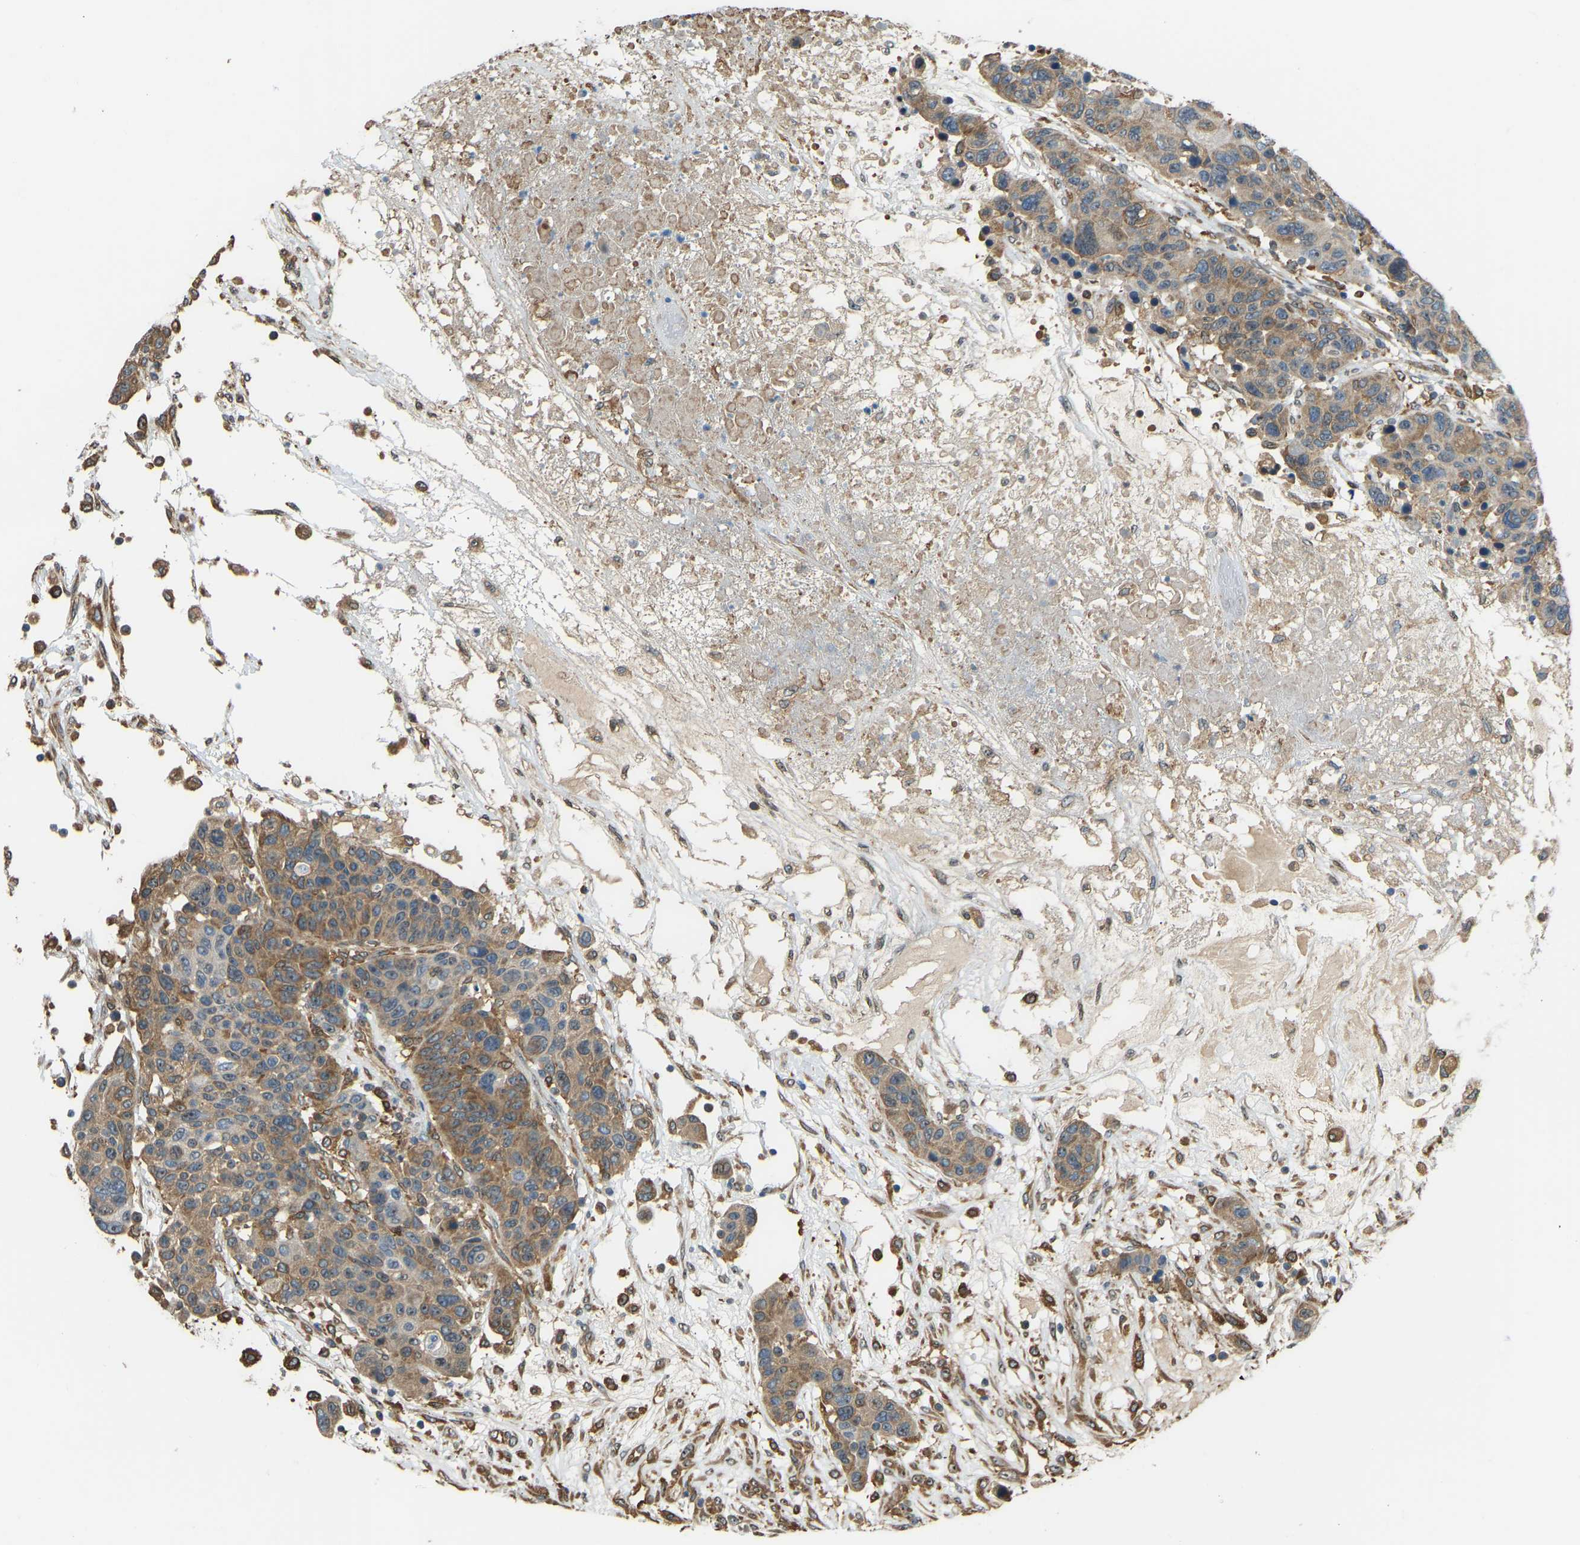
{"staining": {"intensity": "moderate", "quantity": ">75%", "location": "cytoplasmic/membranous,nuclear"}, "tissue": "breast cancer", "cell_type": "Tumor cells", "image_type": "cancer", "snomed": [{"axis": "morphology", "description": "Duct carcinoma"}, {"axis": "topography", "description": "Breast"}], "caption": "Tumor cells display moderate cytoplasmic/membranous and nuclear staining in about >75% of cells in intraductal carcinoma (breast). Immunohistochemistry (ihc) stains the protein of interest in brown and the nuclei are stained blue.", "gene": "OS9", "patient": {"sex": "female", "age": 37}}